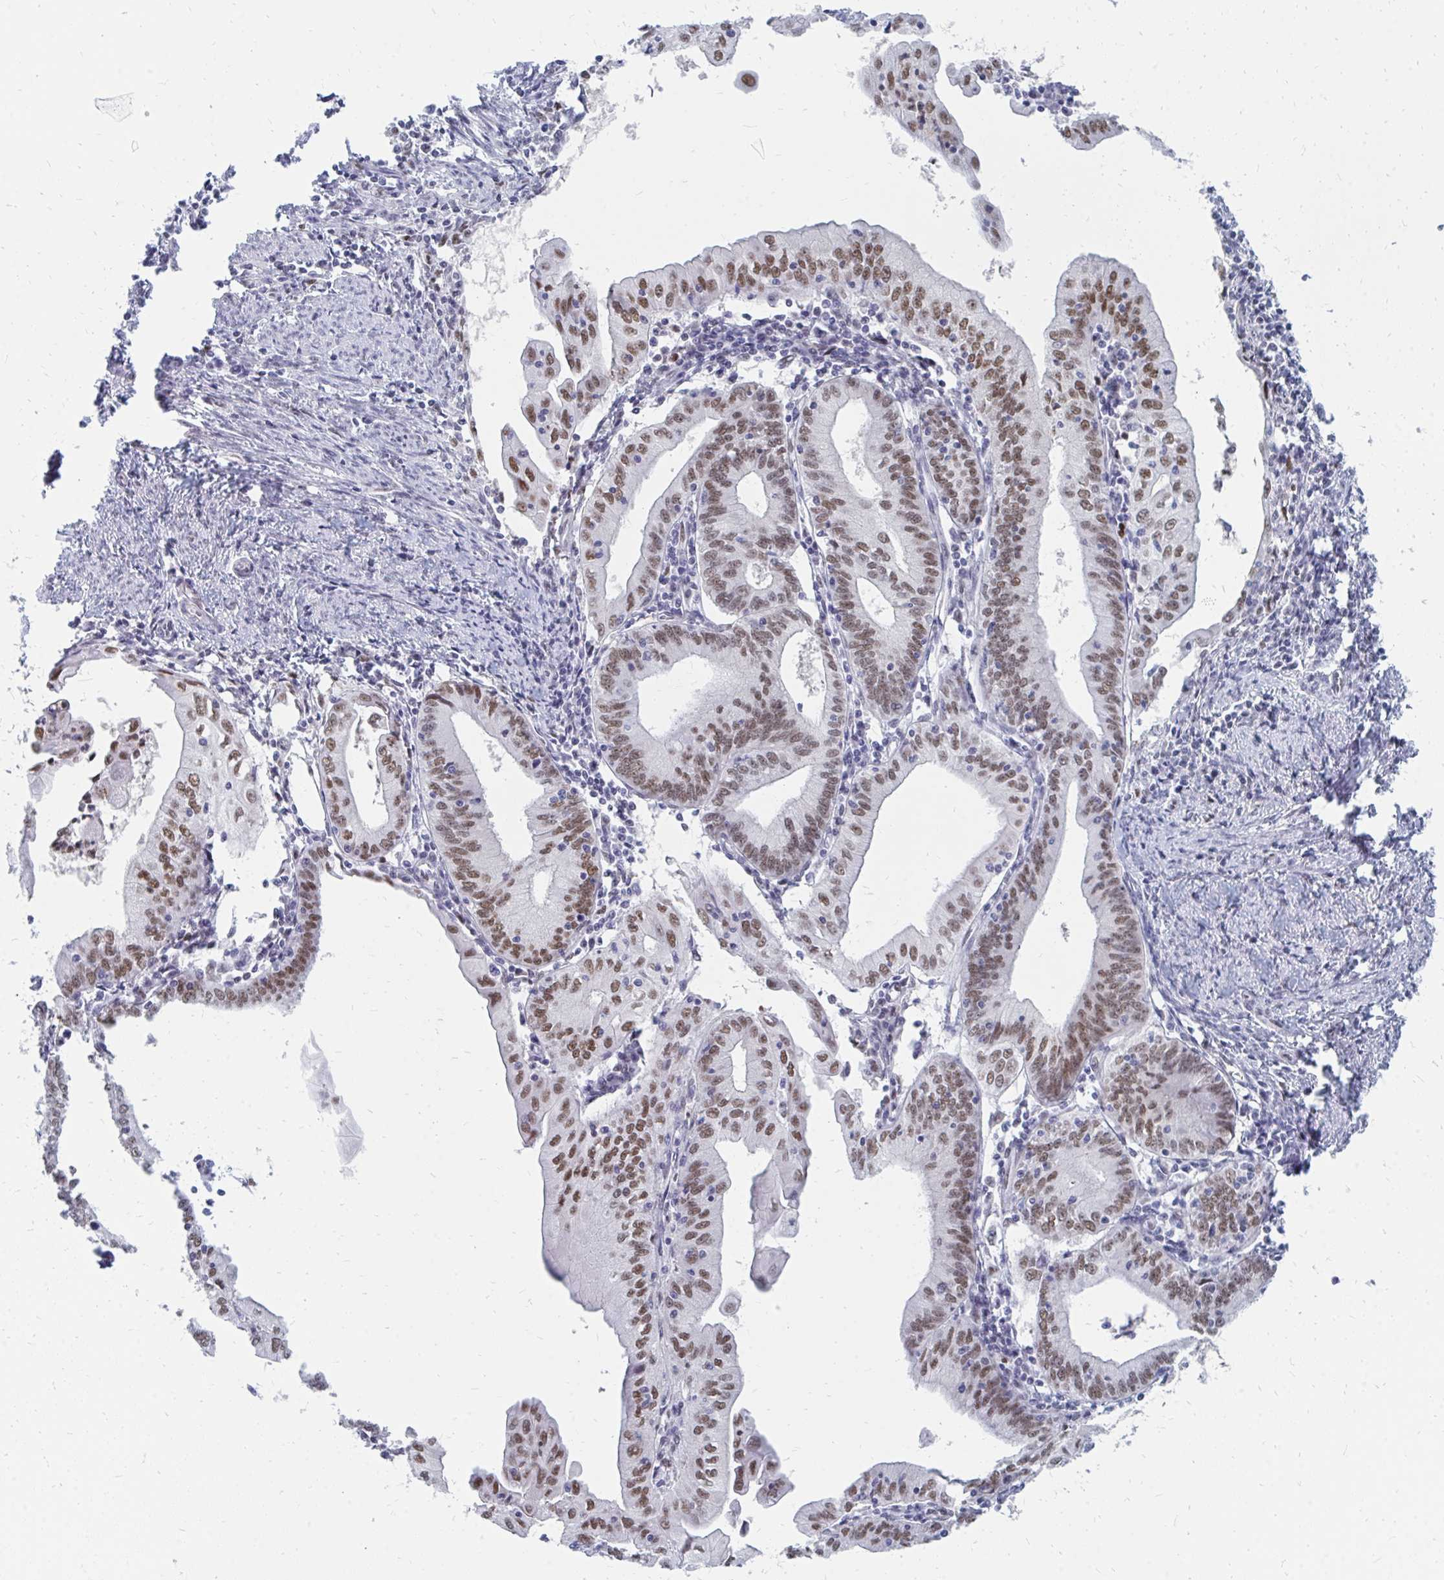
{"staining": {"intensity": "moderate", "quantity": ">75%", "location": "nuclear"}, "tissue": "endometrial cancer", "cell_type": "Tumor cells", "image_type": "cancer", "snomed": [{"axis": "morphology", "description": "Adenocarcinoma, NOS"}, {"axis": "topography", "description": "Endometrium"}], "caption": "Endometrial adenocarcinoma tissue exhibits moderate nuclear positivity in approximately >75% of tumor cells", "gene": "PLK3", "patient": {"sex": "female", "age": 60}}